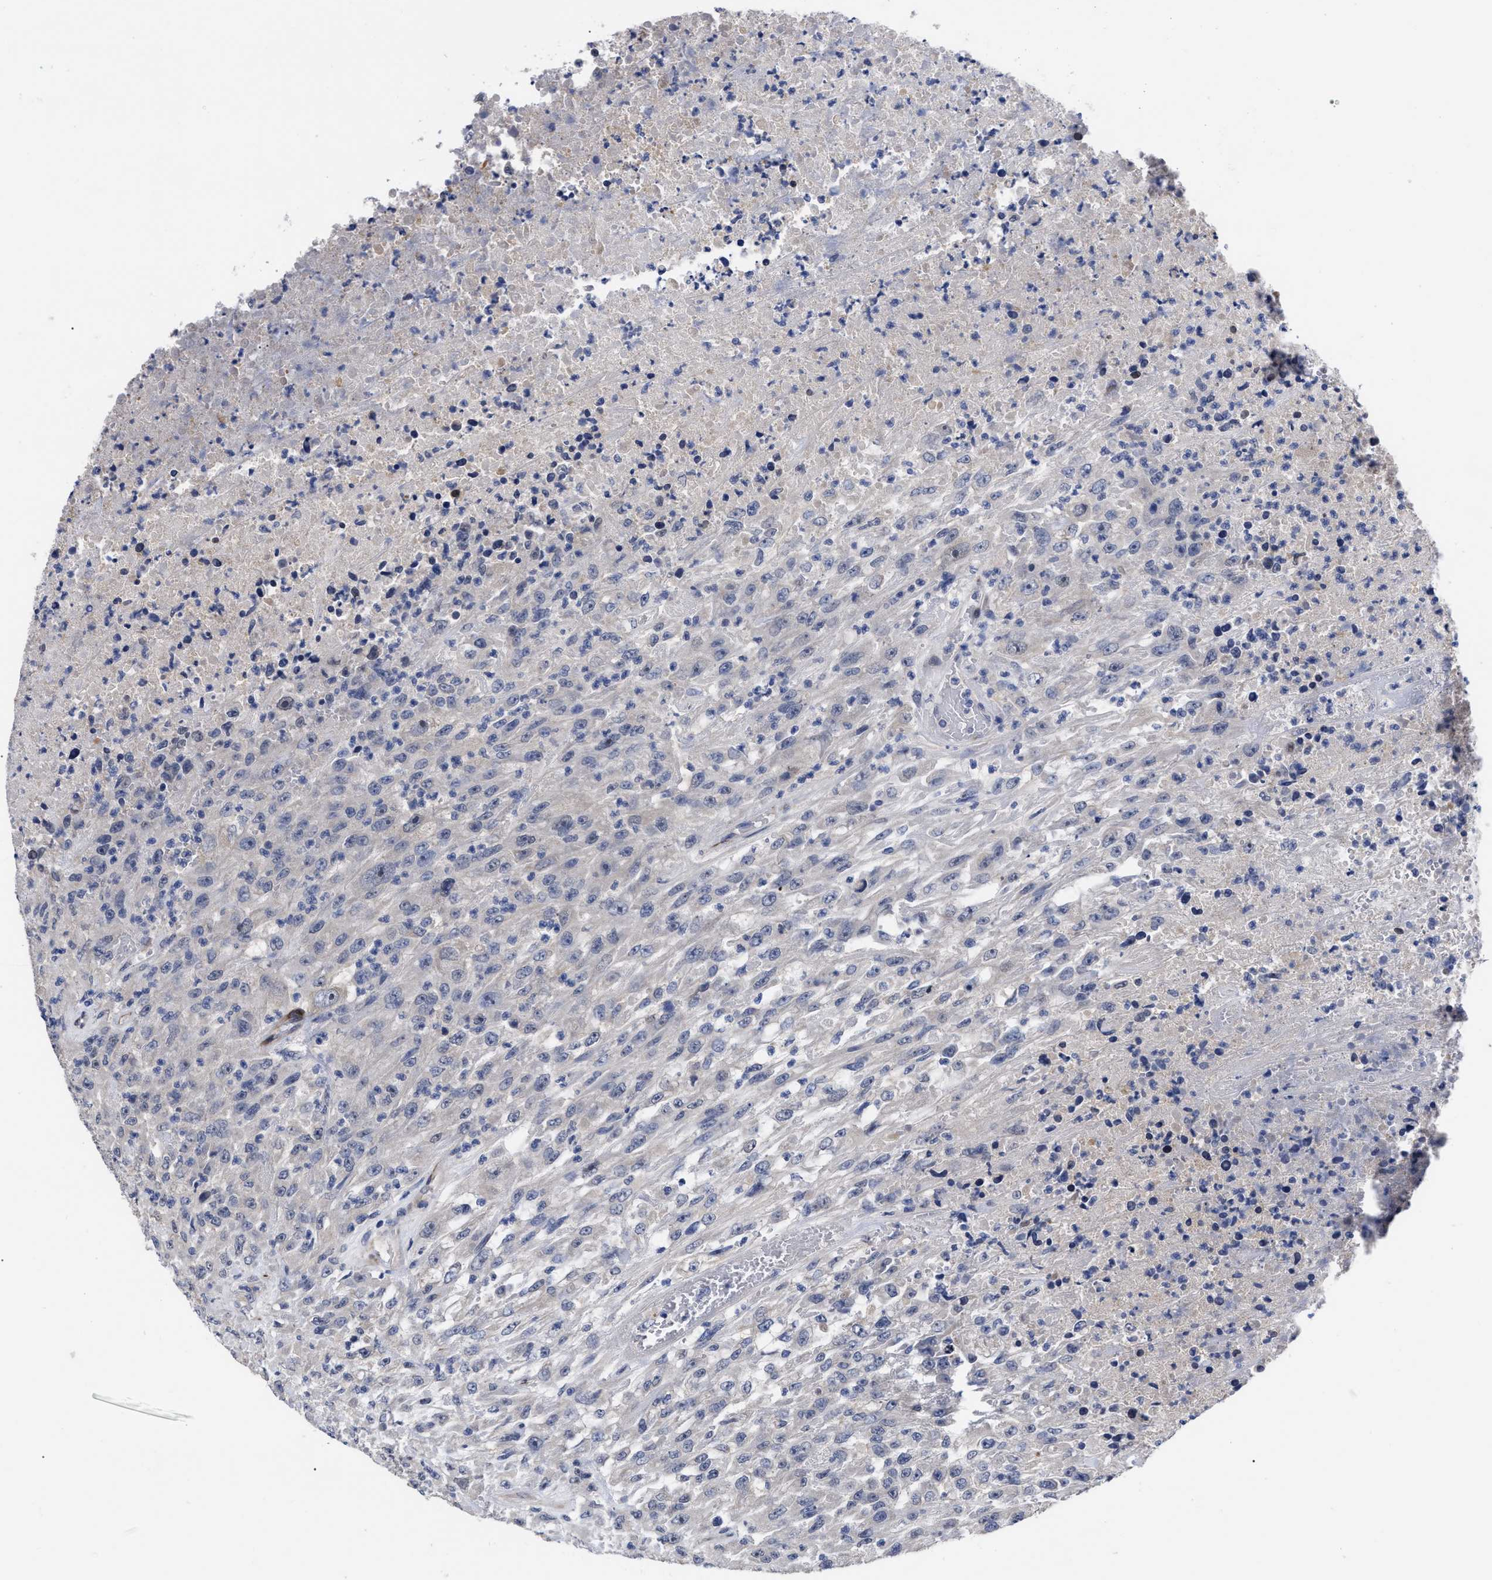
{"staining": {"intensity": "negative", "quantity": "none", "location": "none"}, "tissue": "urothelial cancer", "cell_type": "Tumor cells", "image_type": "cancer", "snomed": [{"axis": "morphology", "description": "Urothelial carcinoma, High grade"}, {"axis": "topography", "description": "Urinary bladder"}], "caption": "IHC histopathology image of human urothelial carcinoma (high-grade) stained for a protein (brown), which demonstrates no positivity in tumor cells.", "gene": "CCN5", "patient": {"sex": "male", "age": 46}}